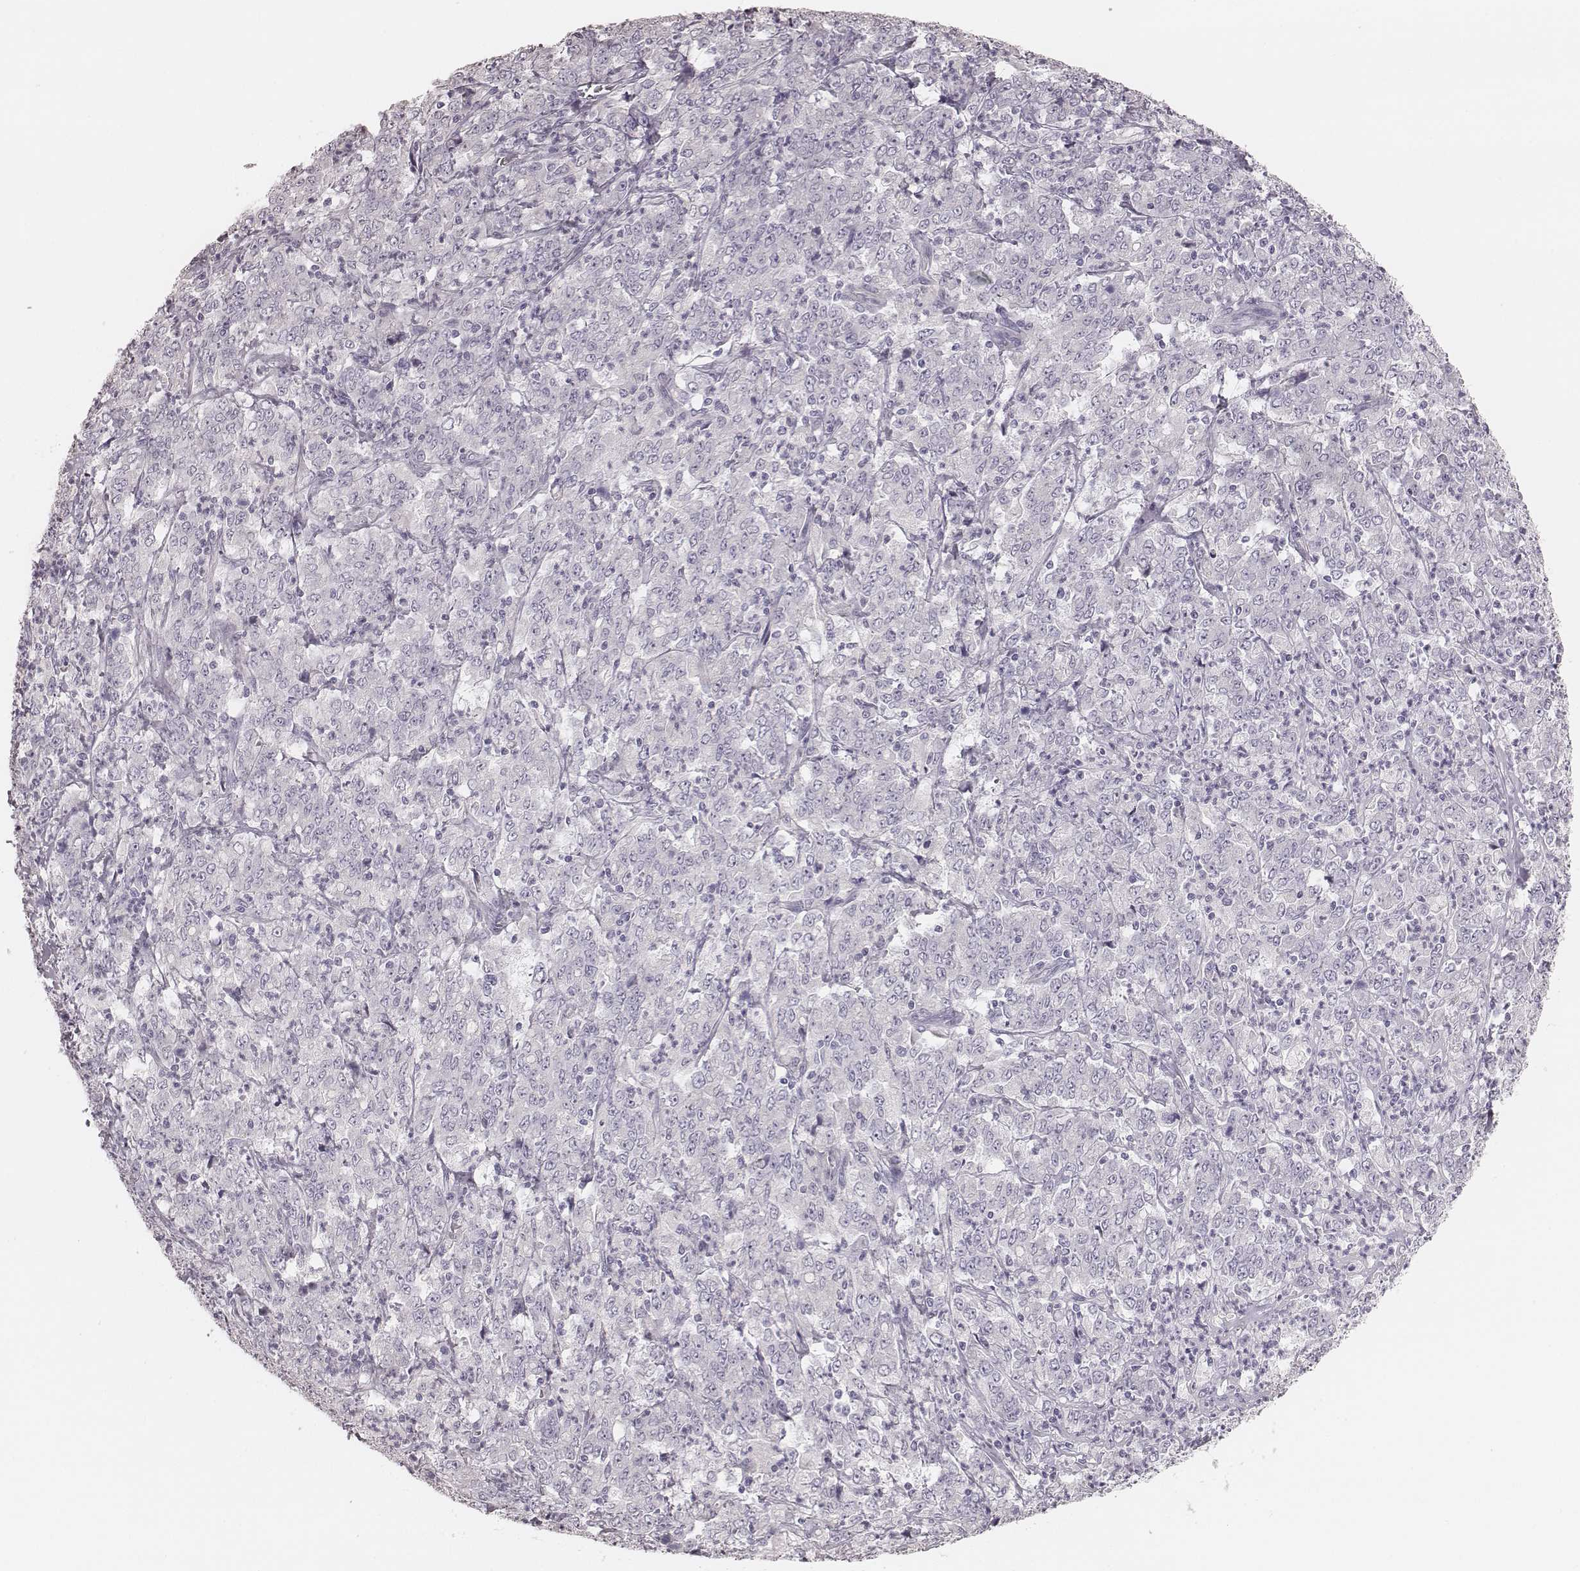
{"staining": {"intensity": "negative", "quantity": "none", "location": "none"}, "tissue": "stomach cancer", "cell_type": "Tumor cells", "image_type": "cancer", "snomed": [{"axis": "morphology", "description": "Adenocarcinoma, NOS"}, {"axis": "topography", "description": "Stomach, lower"}], "caption": "There is no significant staining in tumor cells of stomach cancer.", "gene": "ZP4", "patient": {"sex": "female", "age": 71}}